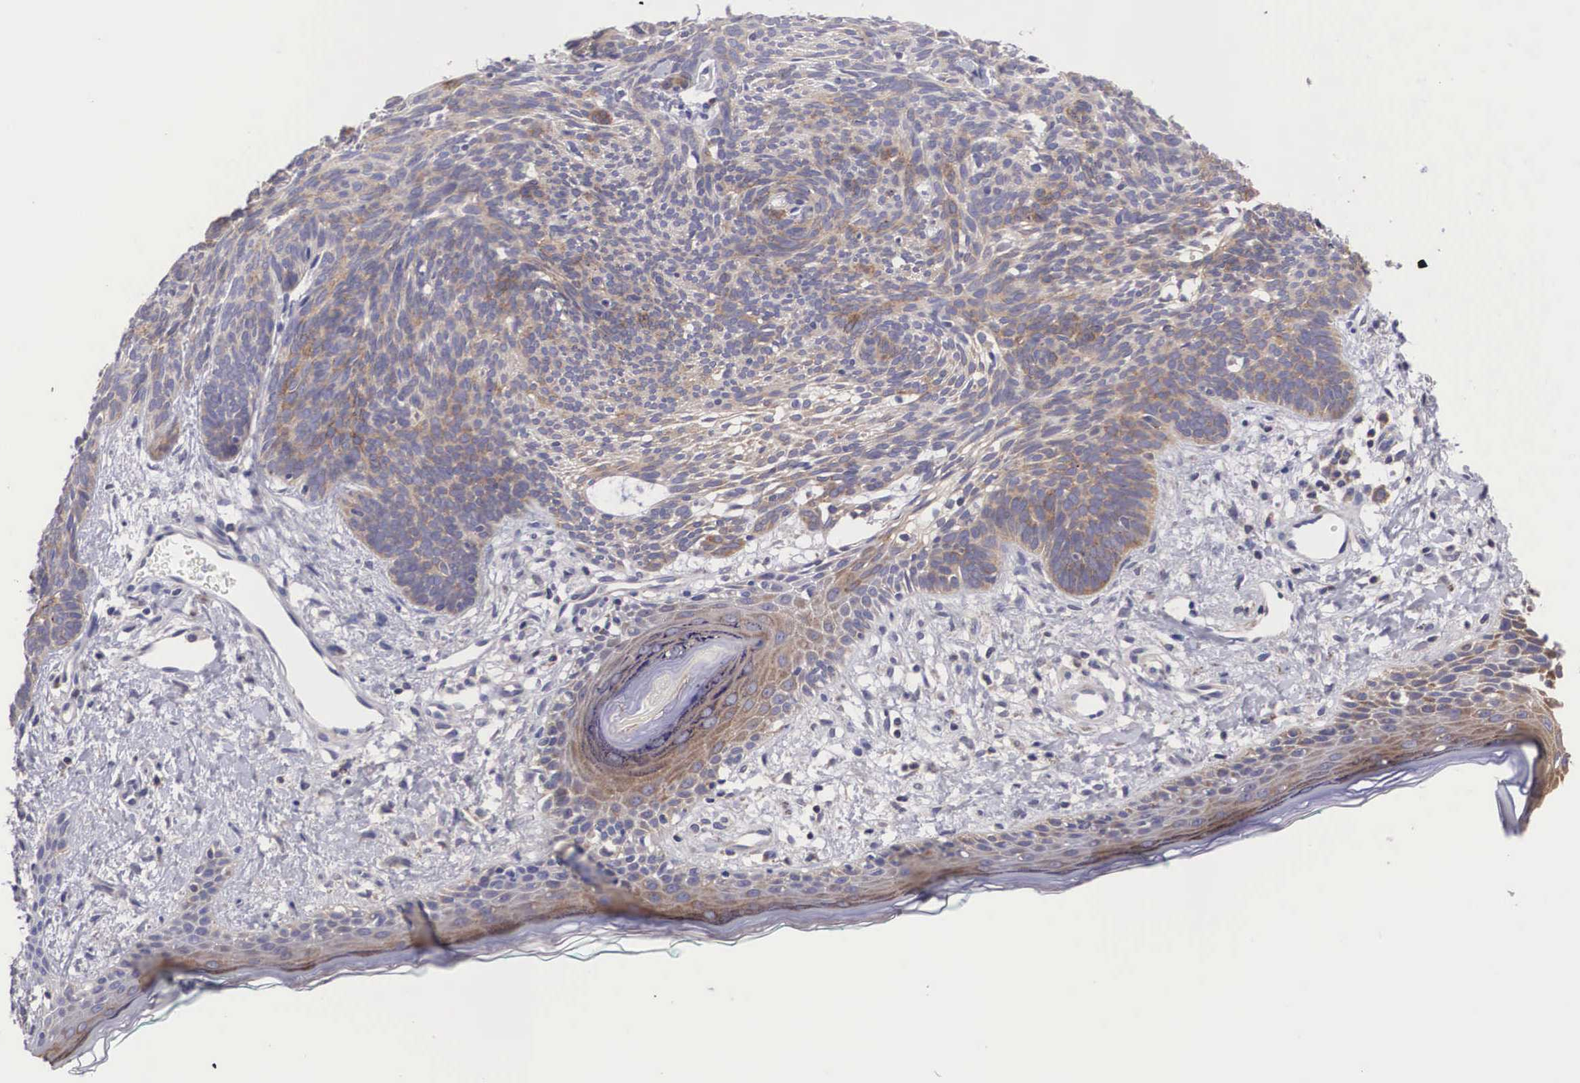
{"staining": {"intensity": "weak", "quantity": "25%-75%", "location": "cytoplasmic/membranous"}, "tissue": "skin cancer", "cell_type": "Tumor cells", "image_type": "cancer", "snomed": [{"axis": "morphology", "description": "Basal cell carcinoma"}, {"axis": "topography", "description": "Skin"}], "caption": "IHC photomicrograph of basal cell carcinoma (skin) stained for a protein (brown), which demonstrates low levels of weak cytoplasmic/membranous positivity in approximately 25%-75% of tumor cells.", "gene": "TXLNG", "patient": {"sex": "female", "age": 81}}